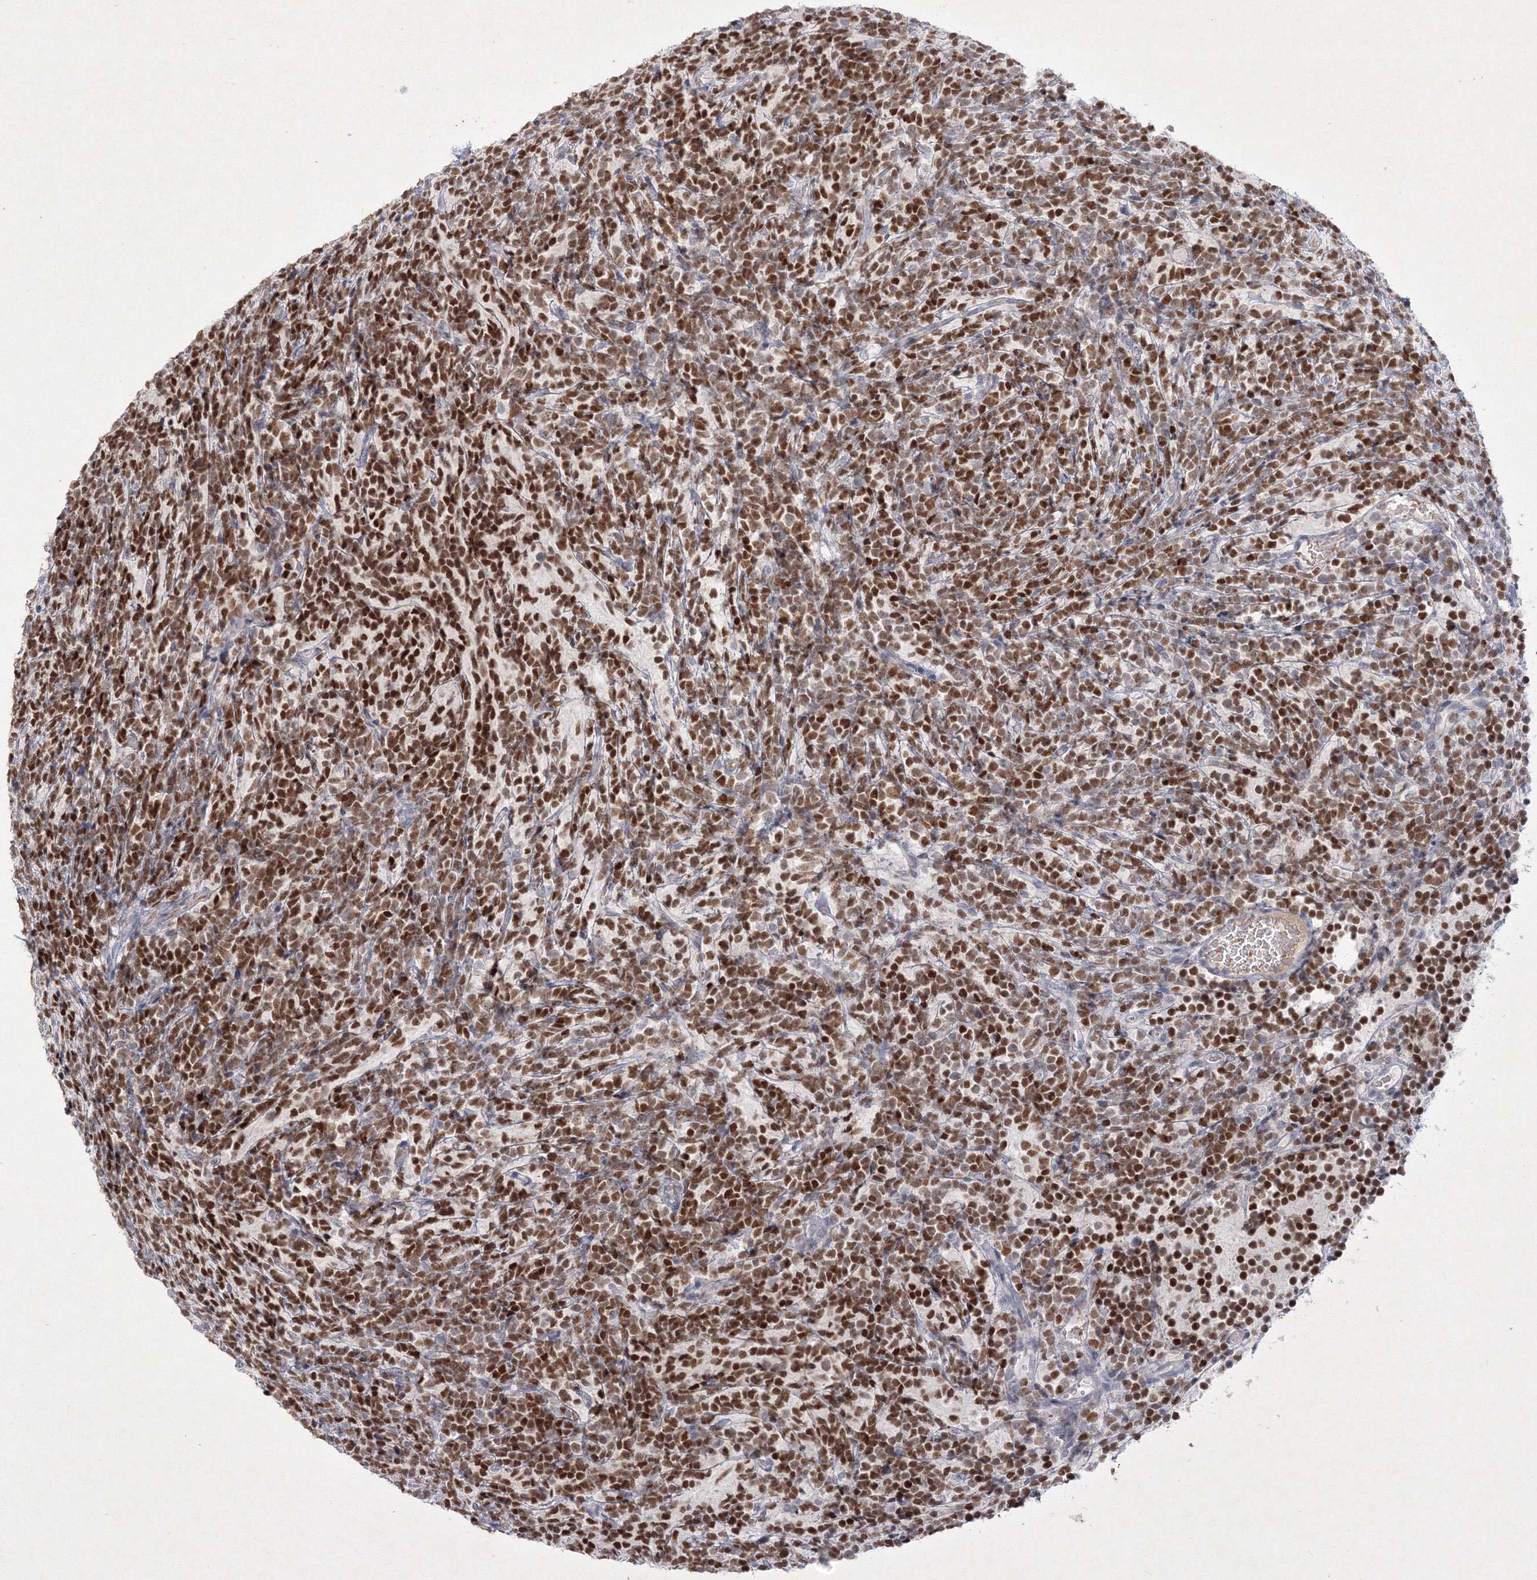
{"staining": {"intensity": "strong", "quantity": ">75%", "location": "nuclear"}, "tissue": "glioma", "cell_type": "Tumor cells", "image_type": "cancer", "snomed": [{"axis": "morphology", "description": "Glioma, malignant, Low grade"}, {"axis": "topography", "description": "Brain"}], "caption": "Tumor cells display high levels of strong nuclear positivity in about >75% of cells in glioma. (DAB IHC, brown staining for protein, blue staining for nuclei).", "gene": "NXPE3", "patient": {"sex": "female", "age": 1}}